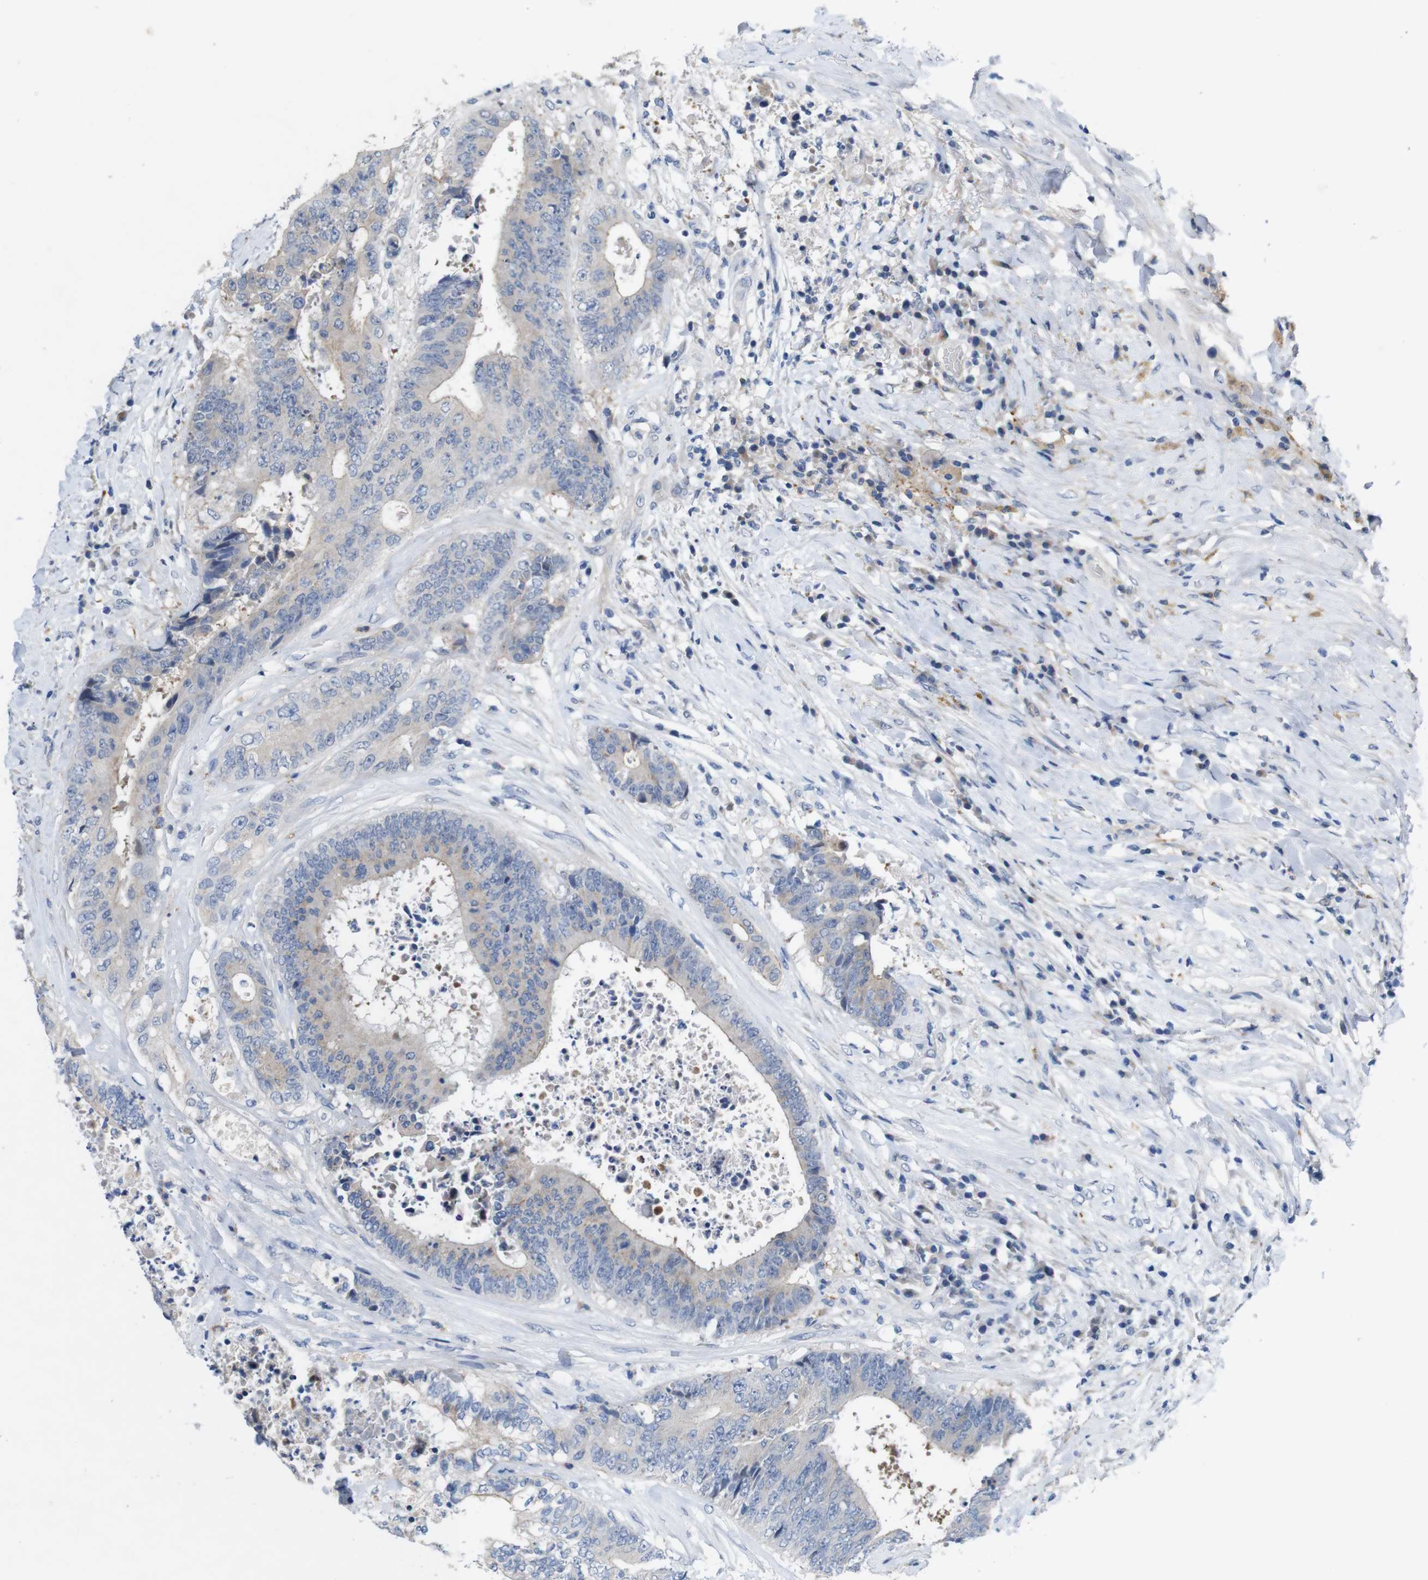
{"staining": {"intensity": "weak", "quantity": "<25%", "location": "cytoplasmic/membranous"}, "tissue": "colorectal cancer", "cell_type": "Tumor cells", "image_type": "cancer", "snomed": [{"axis": "morphology", "description": "Adenocarcinoma, NOS"}, {"axis": "topography", "description": "Rectum"}], "caption": "This is an IHC micrograph of adenocarcinoma (colorectal). There is no staining in tumor cells.", "gene": "C1RL", "patient": {"sex": "male", "age": 72}}